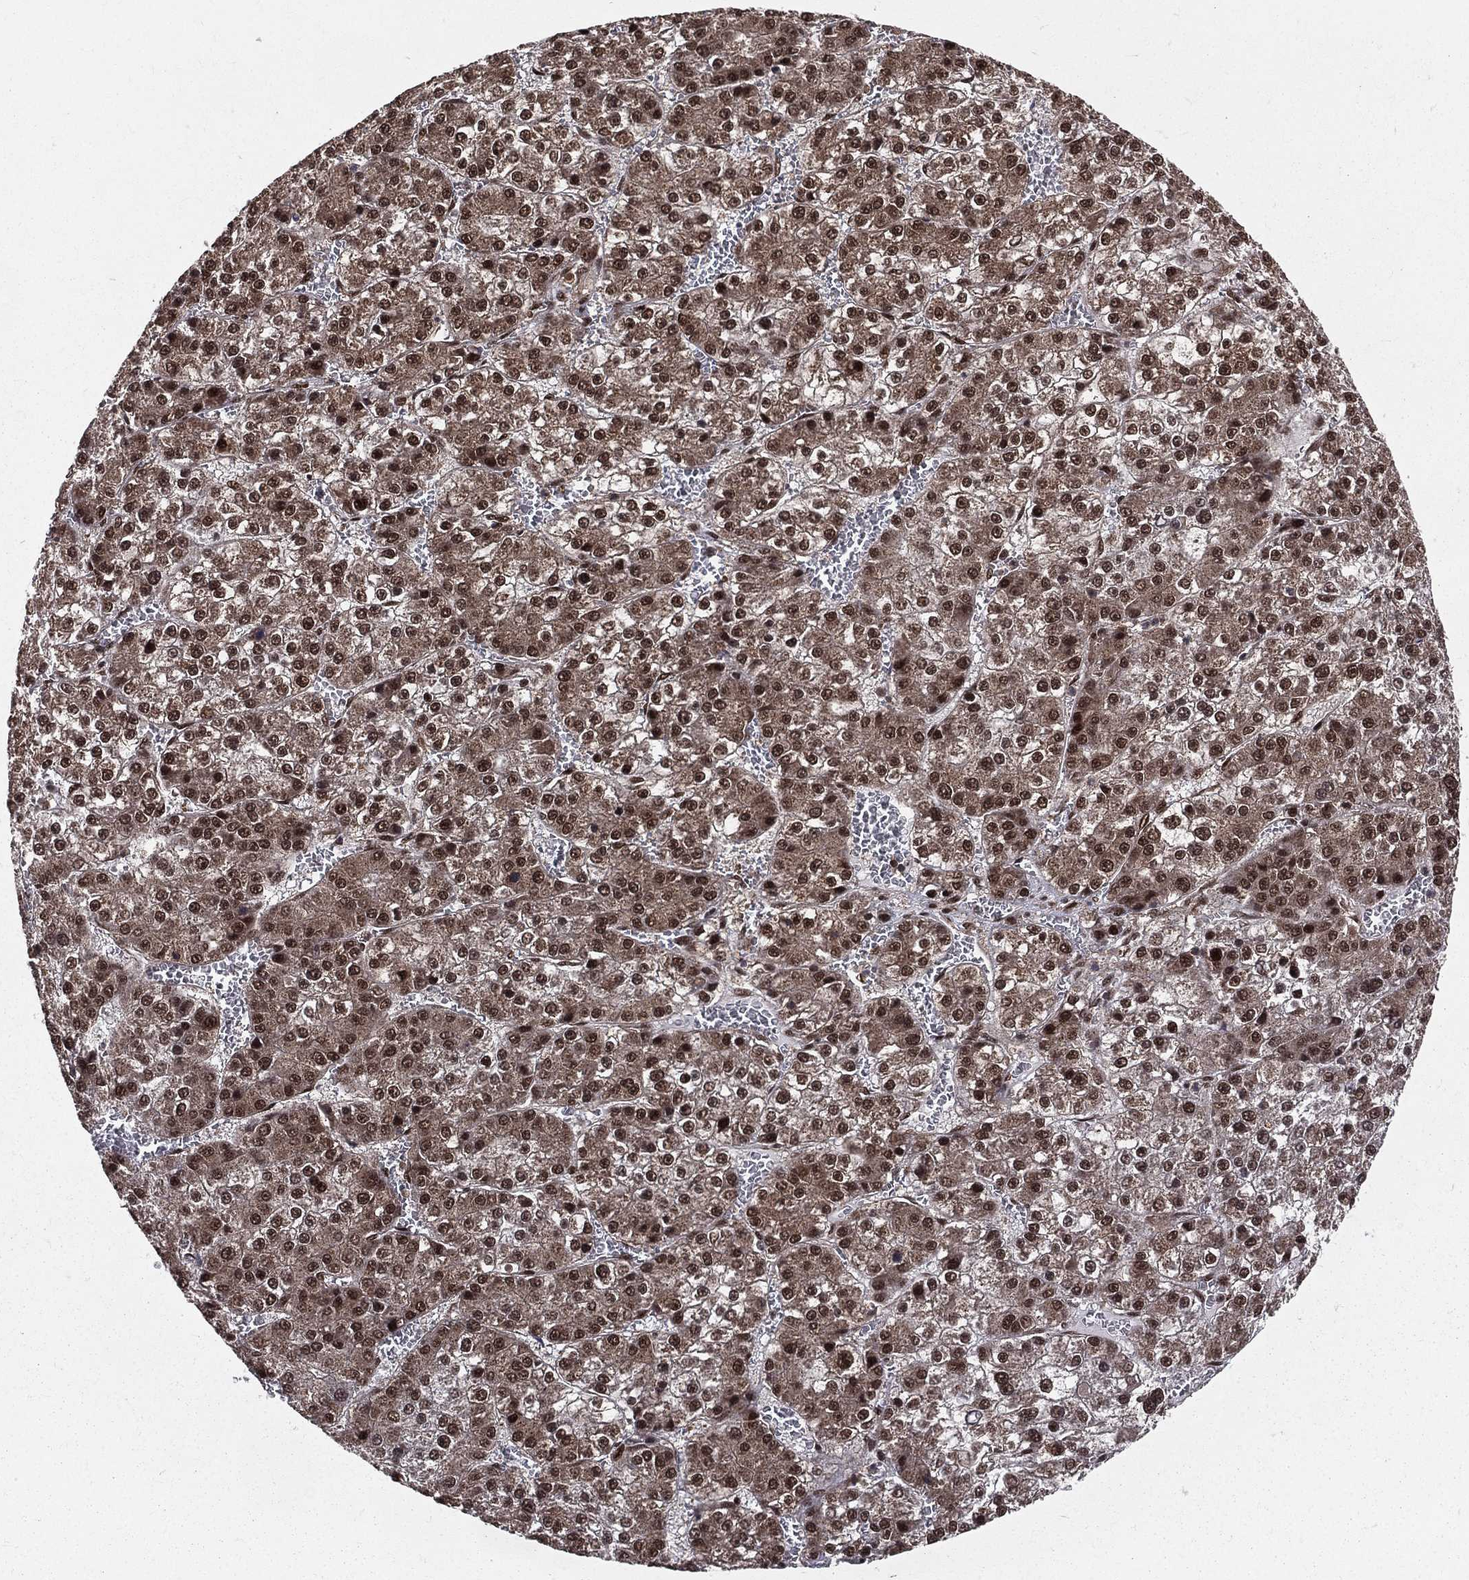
{"staining": {"intensity": "strong", "quantity": ">75%", "location": "nuclear"}, "tissue": "liver cancer", "cell_type": "Tumor cells", "image_type": "cancer", "snomed": [{"axis": "morphology", "description": "Carcinoma, Hepatocellular, NOS"}, {"axis": "topography", "description": "Liver"}], "caption": "A high amount of strong nuclear positivity is appreciated in approximately >75% of tumor cells in hepatocellular carcinoma (liver) tissue.", "gene": "COPS4", "patient": {"sex": "female", "age": 73}}